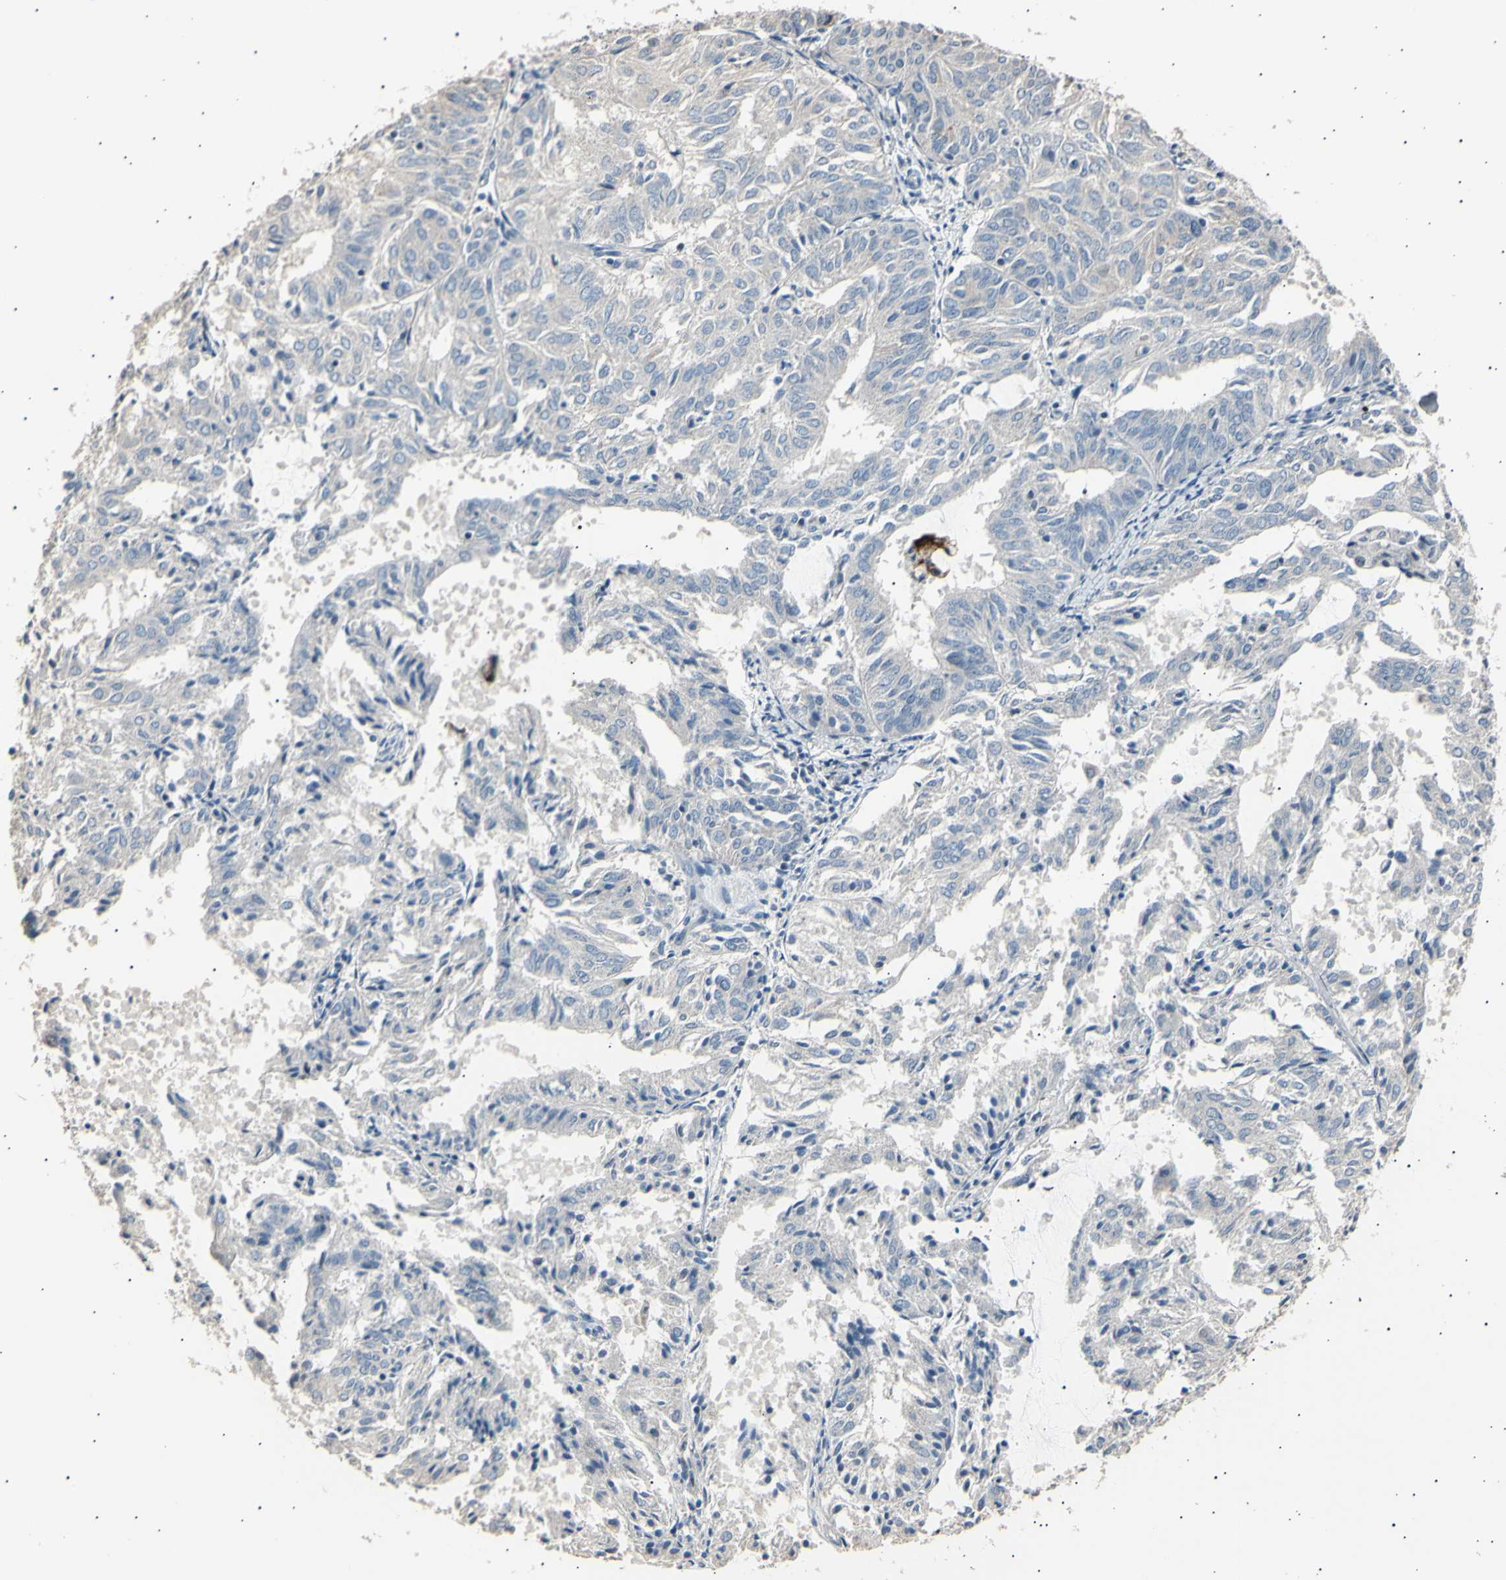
{"staining": {"intensity": "negative", "quantity": "none", "location": "none"}, "tissue": "endometrial cancer", "cell_type": "Tumor cells", "image_type": "cancer", "snomed": [{"axis": "morphology", "description": "Adenocarcinoma, NOS"}, {"axis": "topography", "description": "Uterus"}], "caption": "Immunohistochemical staining of endometrial cancer (adenocarcinoma) reveals no significant positivity in tumor cells.", "gene": "LDLR", "patient": {"sex": "female", "age": 60}}